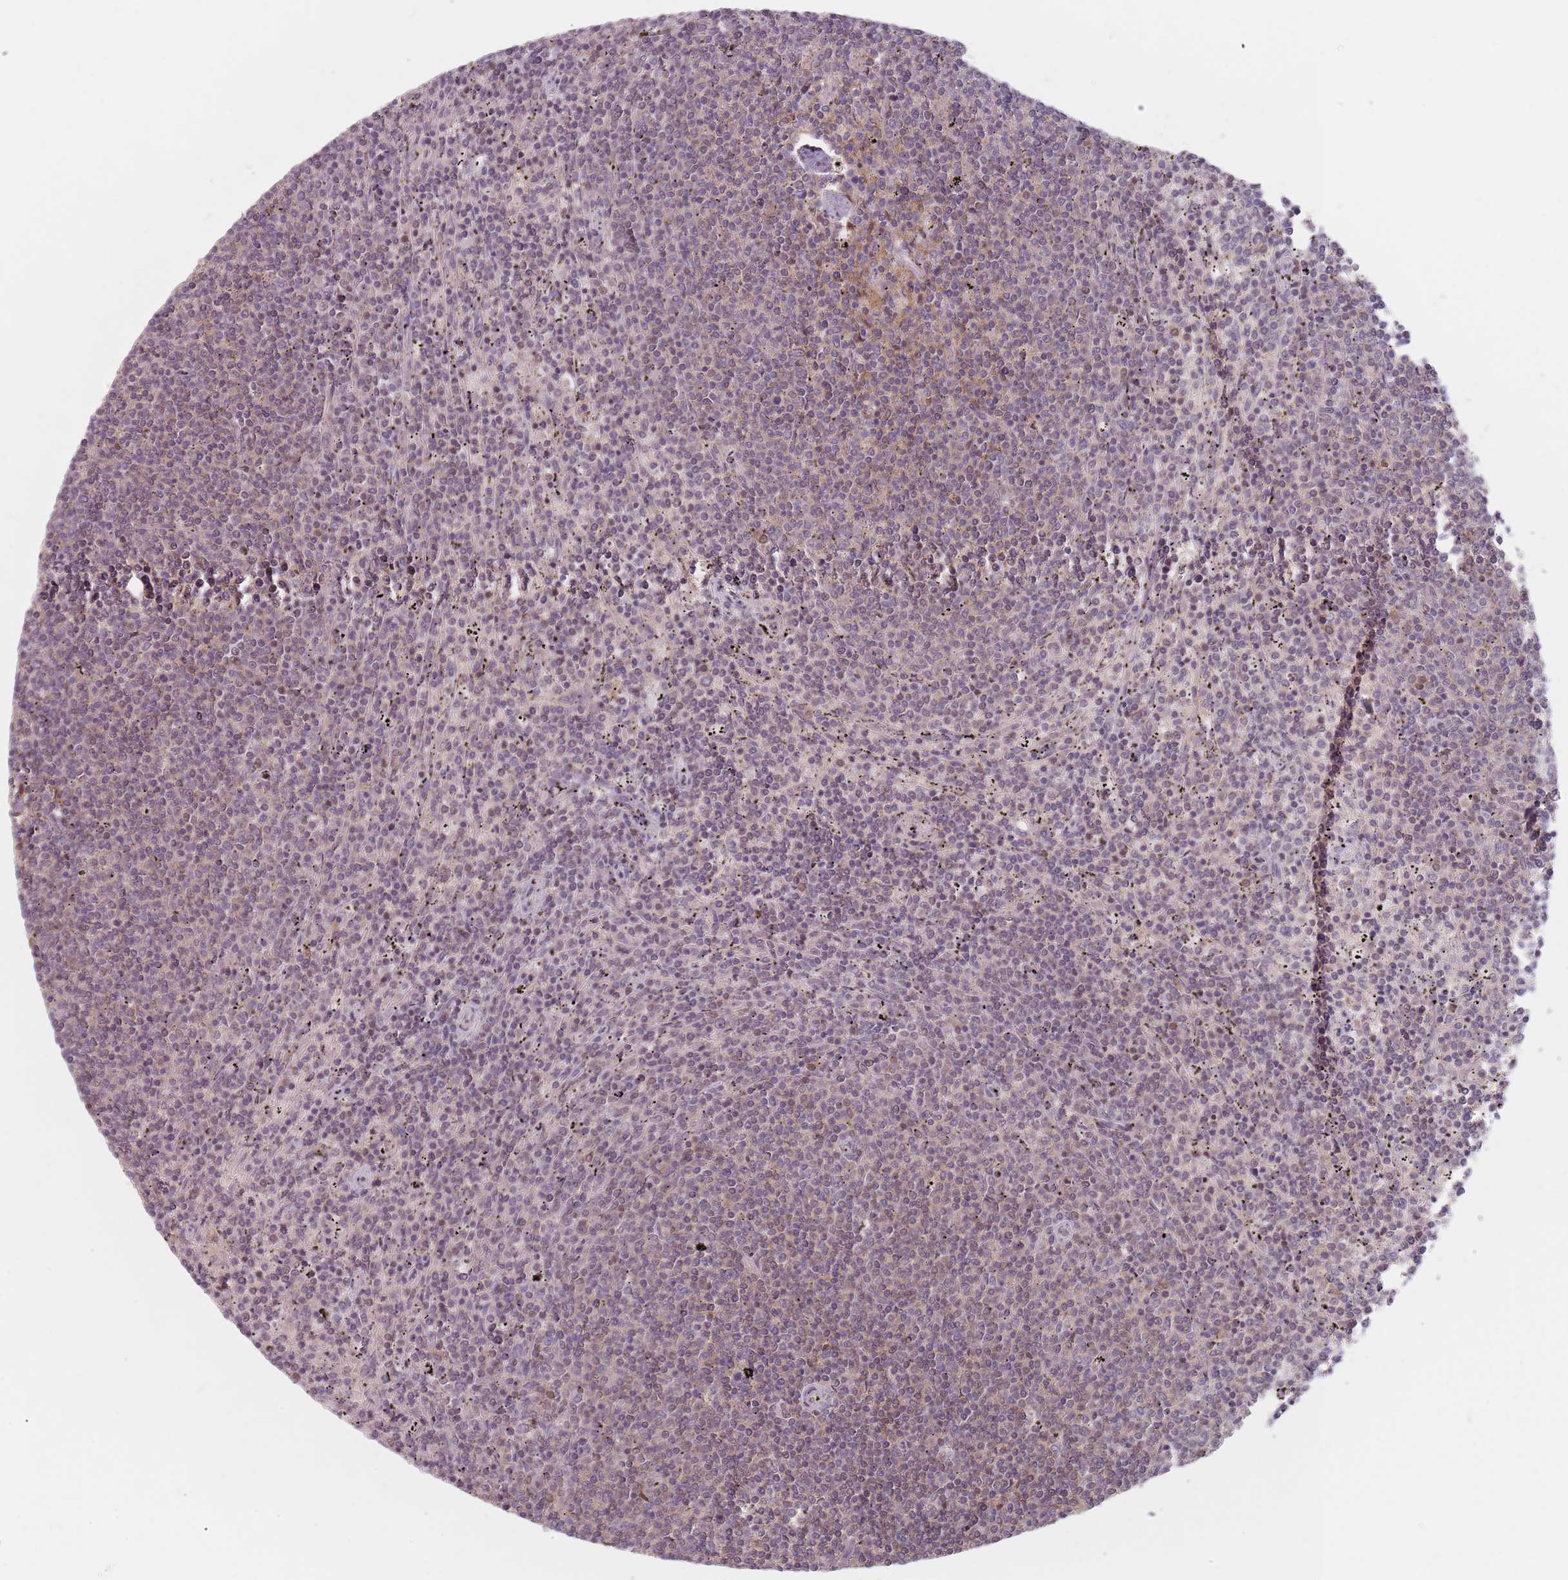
{"staining": {"intensity": "negative", "quantity": "none", "location": "none"}, "tissue": "lymphoma", "cell_type": "Tumor cells", "image_type": "cancer", "snomed": [{"axis": "morphology", "description": "Malignant lymphoma, non-Hodgkin's type, Low grade"}, {"axis": "topography", "description": "Spleen"}], "caption": "This is an IHC micrograph of lymphoma. There is no positivity in tumor cells.", "gene": "NAXE", "patient": {"sex": "female", "age": 50}}